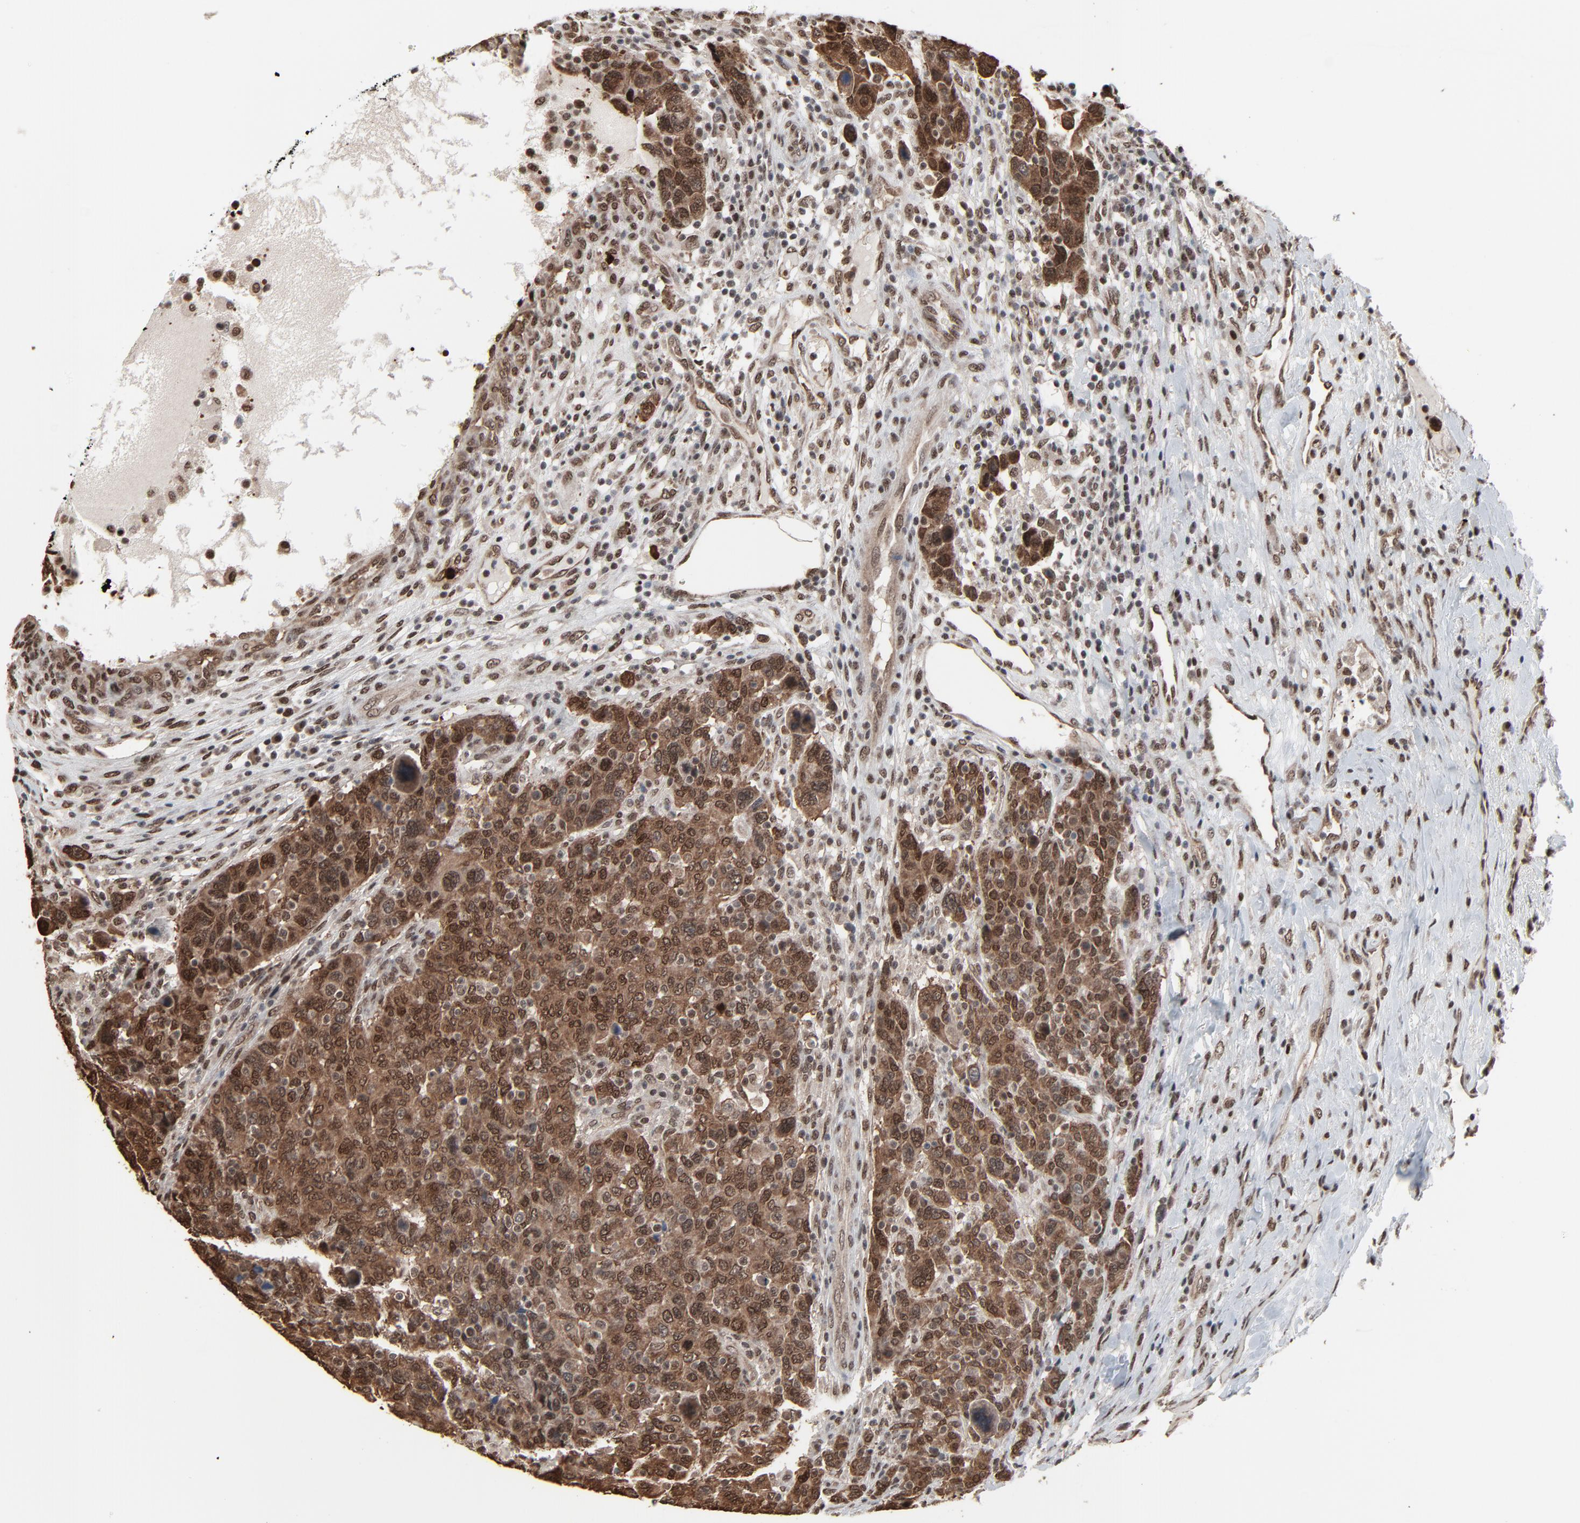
{"staining": {"intensity": "strong", "quantity": ">75%", "location": "cytoplasmic/membranous,nuclear"}, "tissue": "breast cancer", "cell_type": "Tumor cells", "image_type": "cancer", "snomed": [{"axis": "morphology", "description": "Duct carcinoma"}, {"axis": "topography", "description": "Breast"}], "caption": "A photomicrograph showing strong cytoplasmic/membranous and nuclear staining in approximately >75% of tumor cells in breast invasive ductal carcinoma, as visualized by brown immunohistochemical staining.", "gene": "MEIS2", "patient": {"sex": "female", "age": 37}}